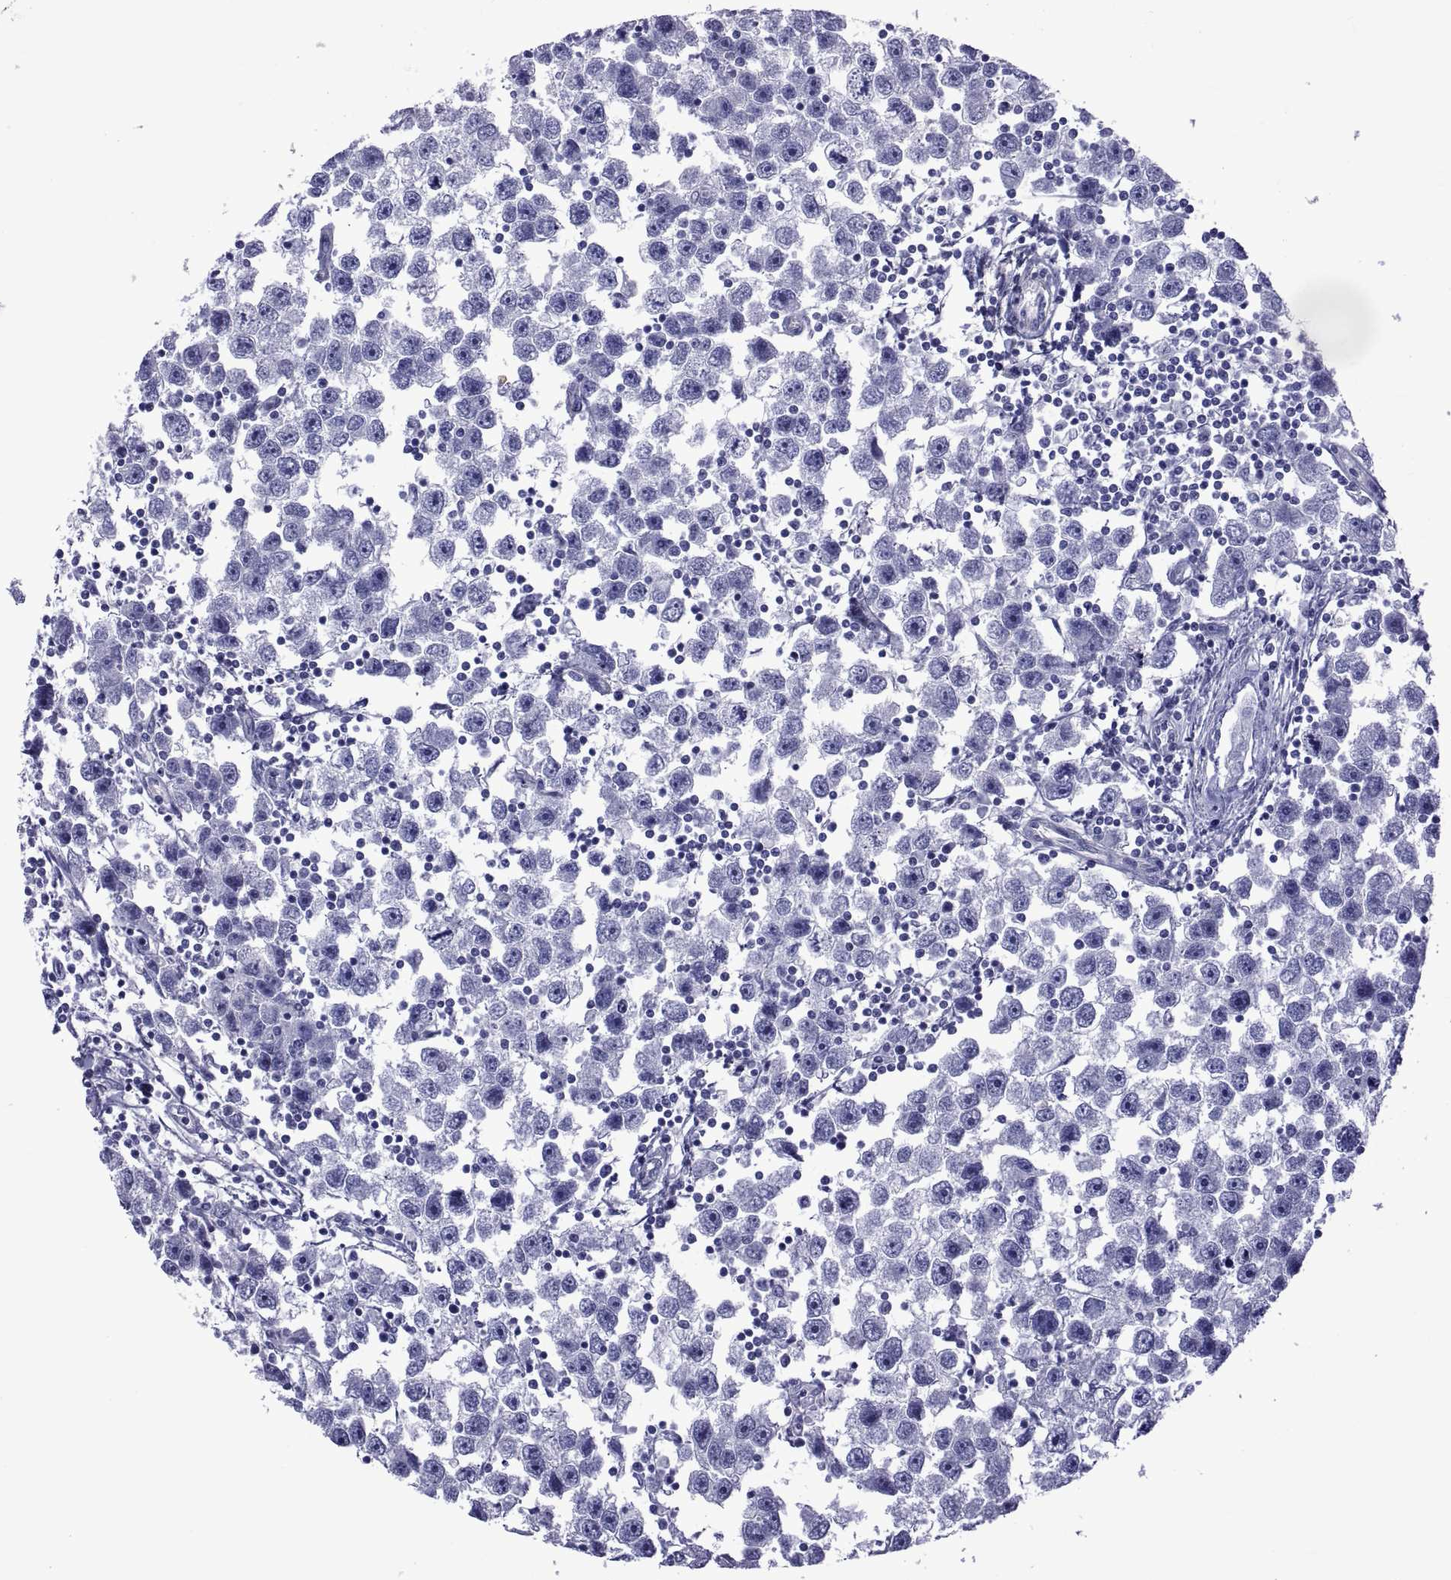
{"staining": {"intensity": "negative", "quantity": "none", "location": "none"}, "tissue": "testis cancer", "cell_type": "Tumor cells", "image_type": "cancer", "snomed": [{"axis": "morphology", "description": "Seminoma, NOS"}, {"axis": "topography", "description": "Testis"}], "caption": "The immunohistochemistry photomicrograph has no significant staining in tumor cells of testis seminoma tissue.", "gene": "LCN9", "patient": {"sex": "male", "age": 30}}